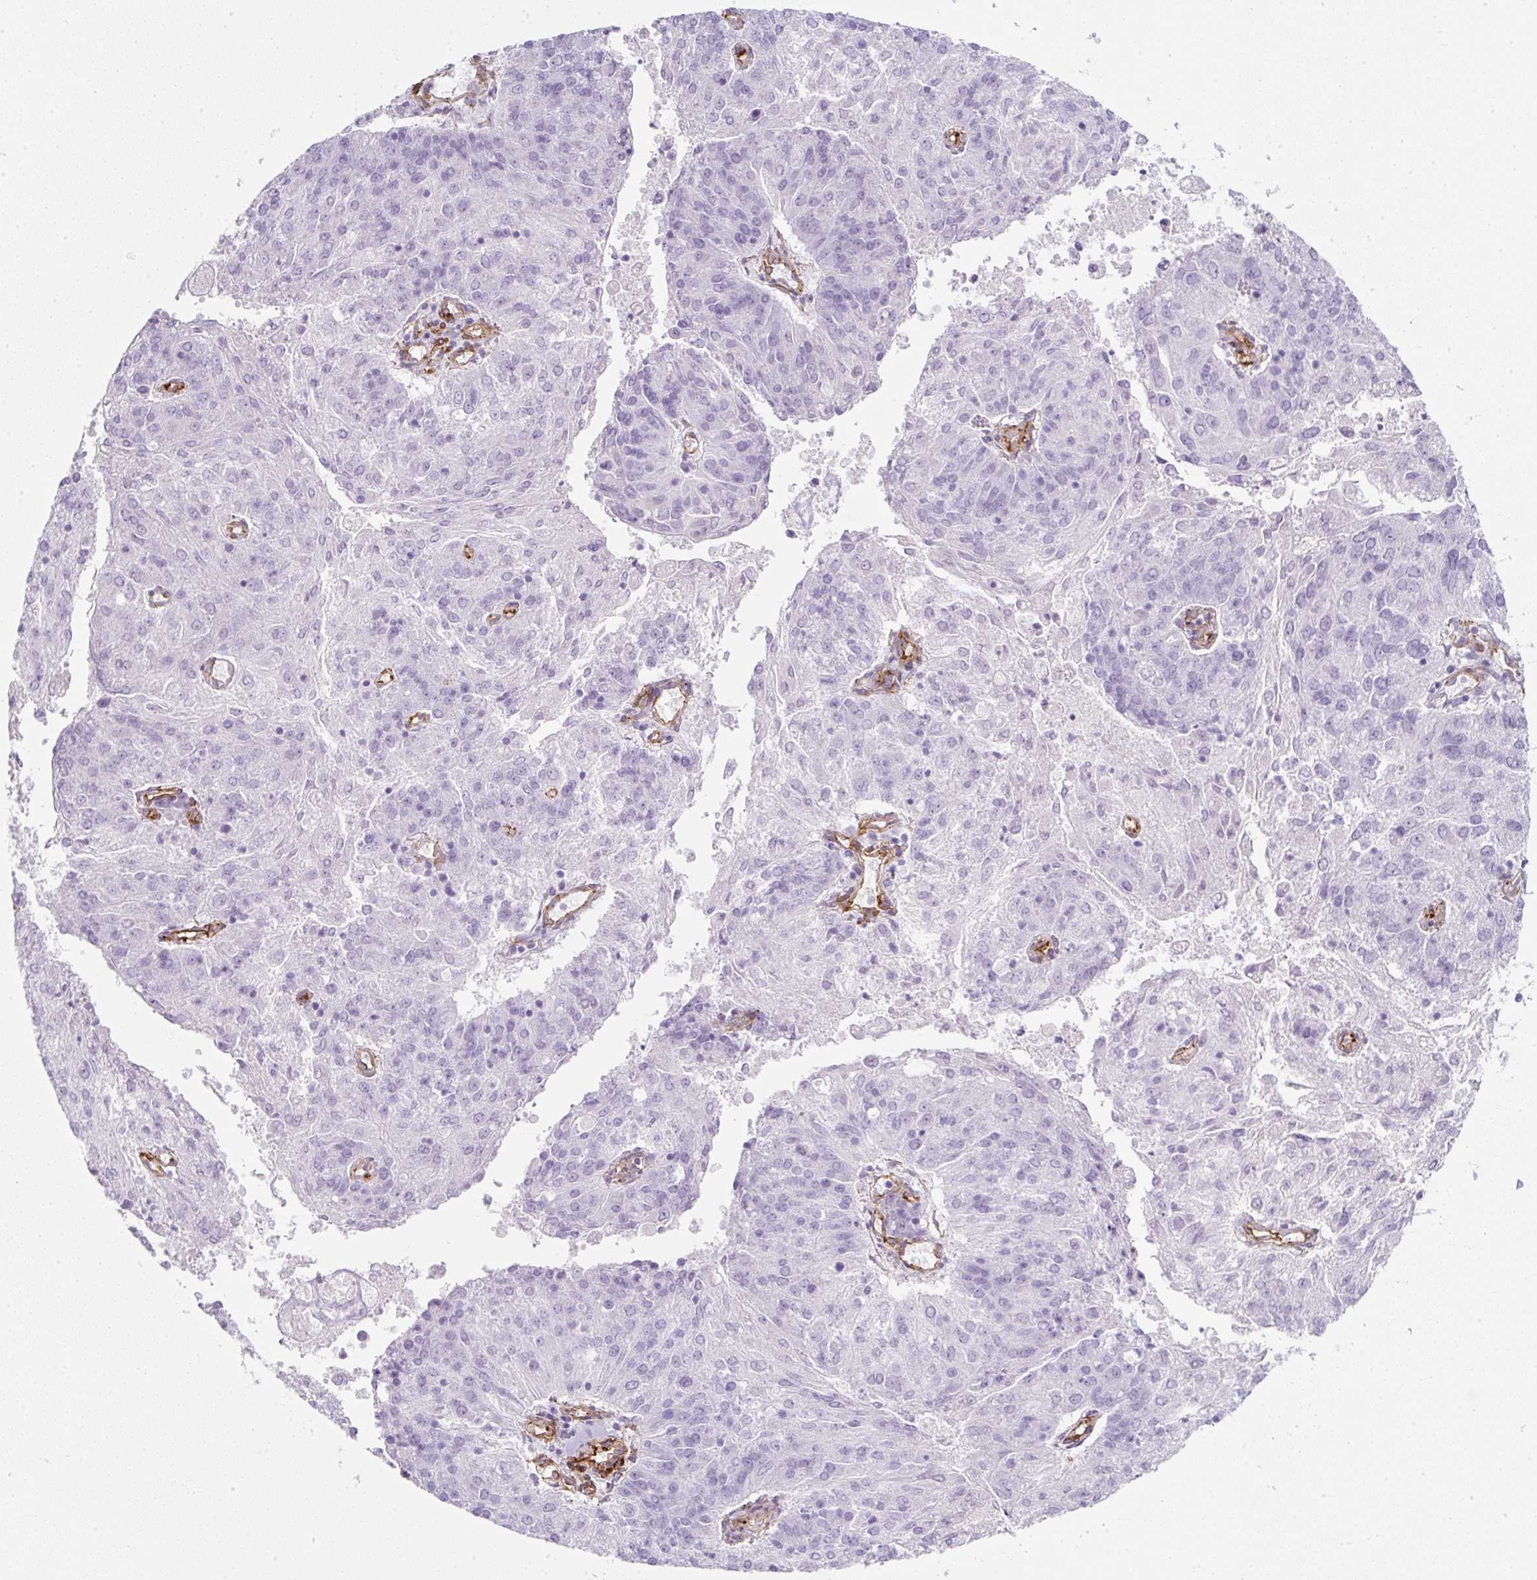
{"staining": {"intensity": "negative", "quantity": "none", "location": "none"}, "tissue": "endometrial cancer", "cell_type": "Tumor cells", "image_type": "cancer", "snomed": [{"axis": "morphology", "description": "Adenocarcinoma, NOS"}, {"axis": "topography", "description": "Endometrium"}], "caption": "Tumor cells are negative for brown protein staining in endometrial adenocarcinoma.", "gene": "CAVIN3", "patient": {"sex": "female", "age": 82}}